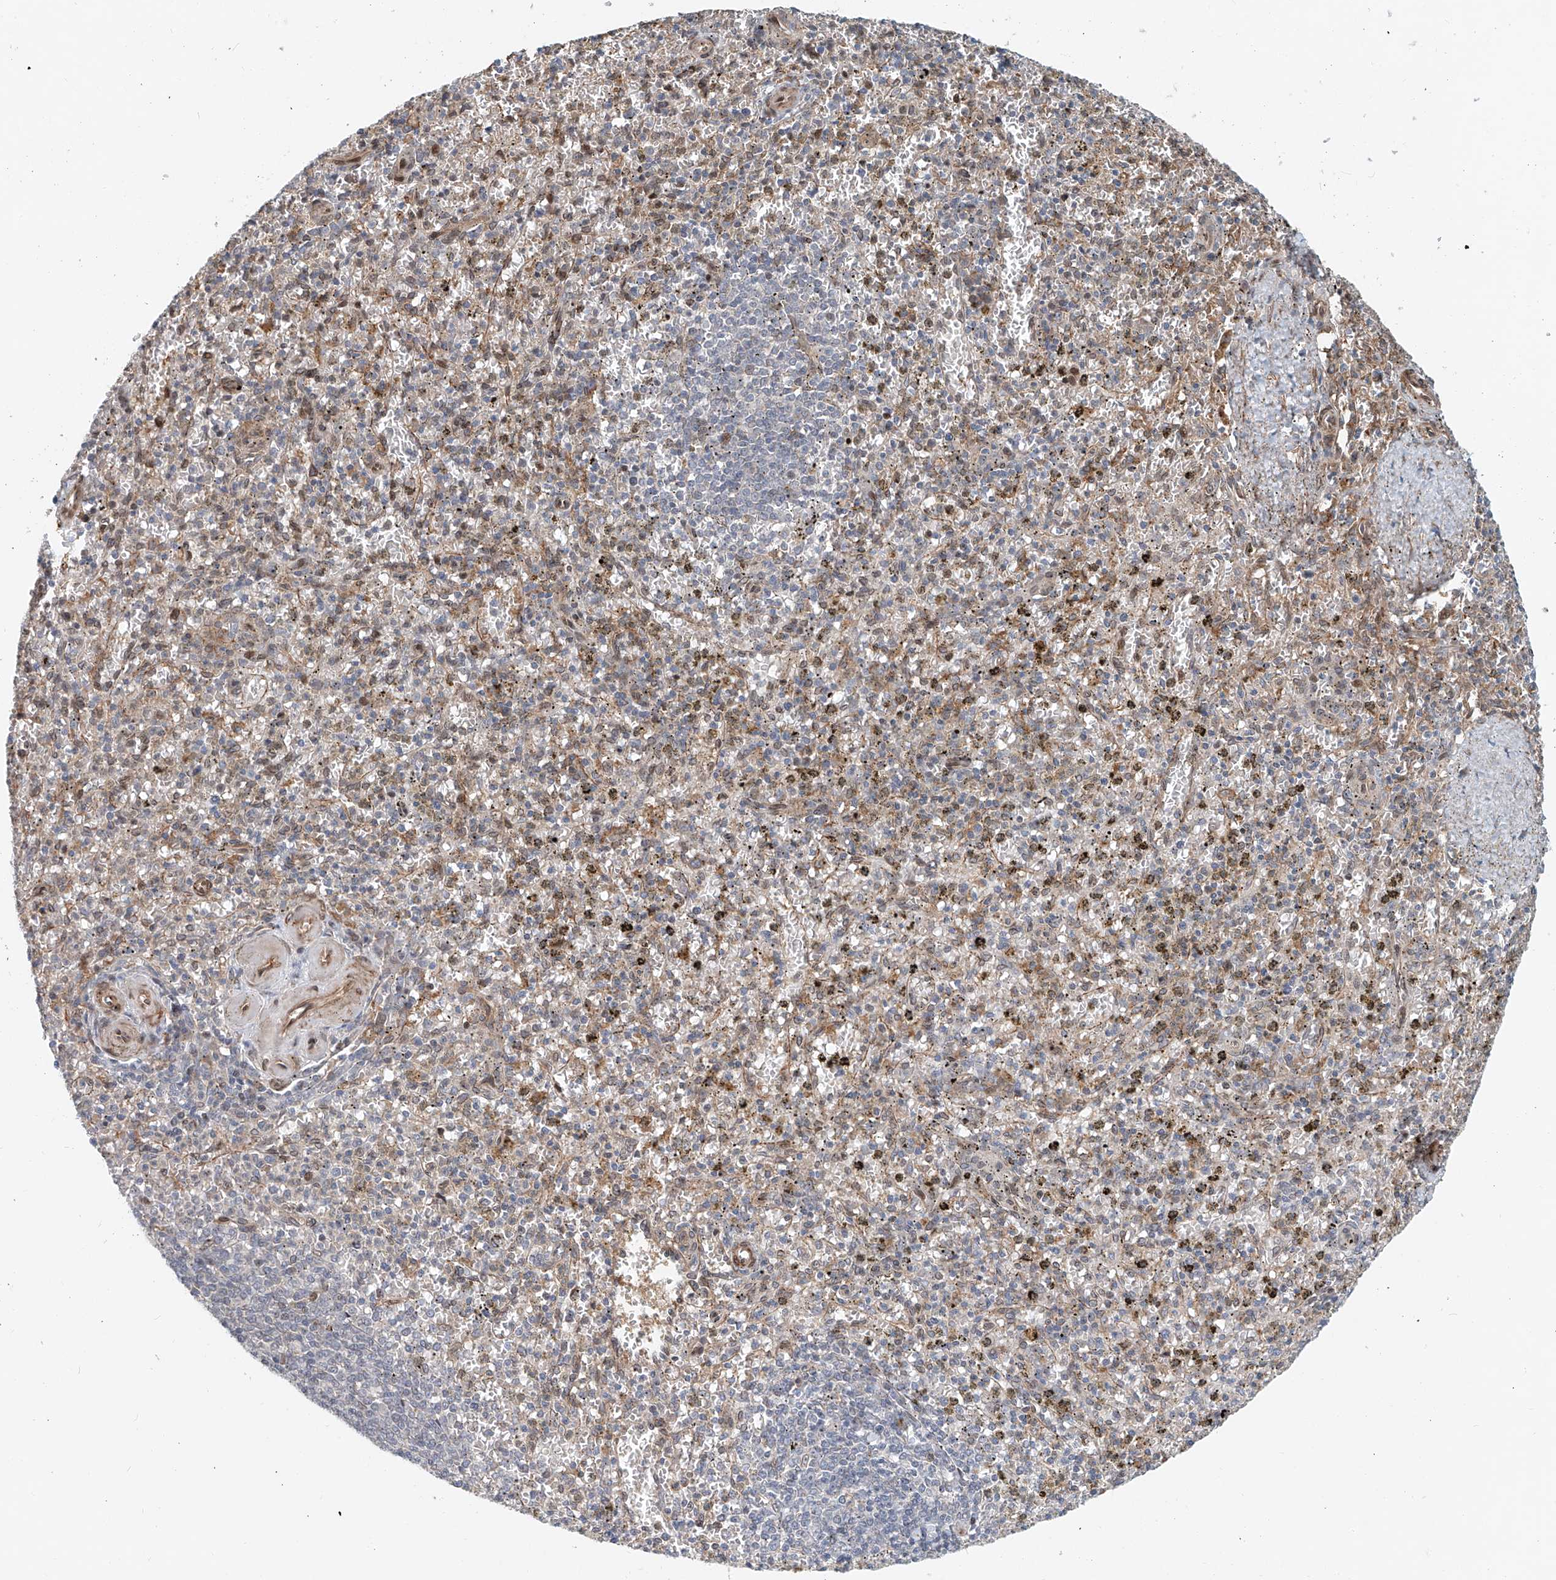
{"staining": {"intensity": "moderate", "quantity": "<25%", "location": "cytoplasmic/membranous"}, "tissue": "spleen", "cell_type": "Cells in red pulp", "image_type": "normal", "snomed": [{"axis": "morphology", "description": "Normal tissue, NOS"}, {"axis": "topography", "description": "Spleen"}], "caption": "Brown immunohistochemical staining in benign human spleen shows moderate cytoplasmic/membranous positivity in approximately <25% of cells in red pulp.", "gene": "SASH1", "patient": {"sex": "male", "age": 72}}